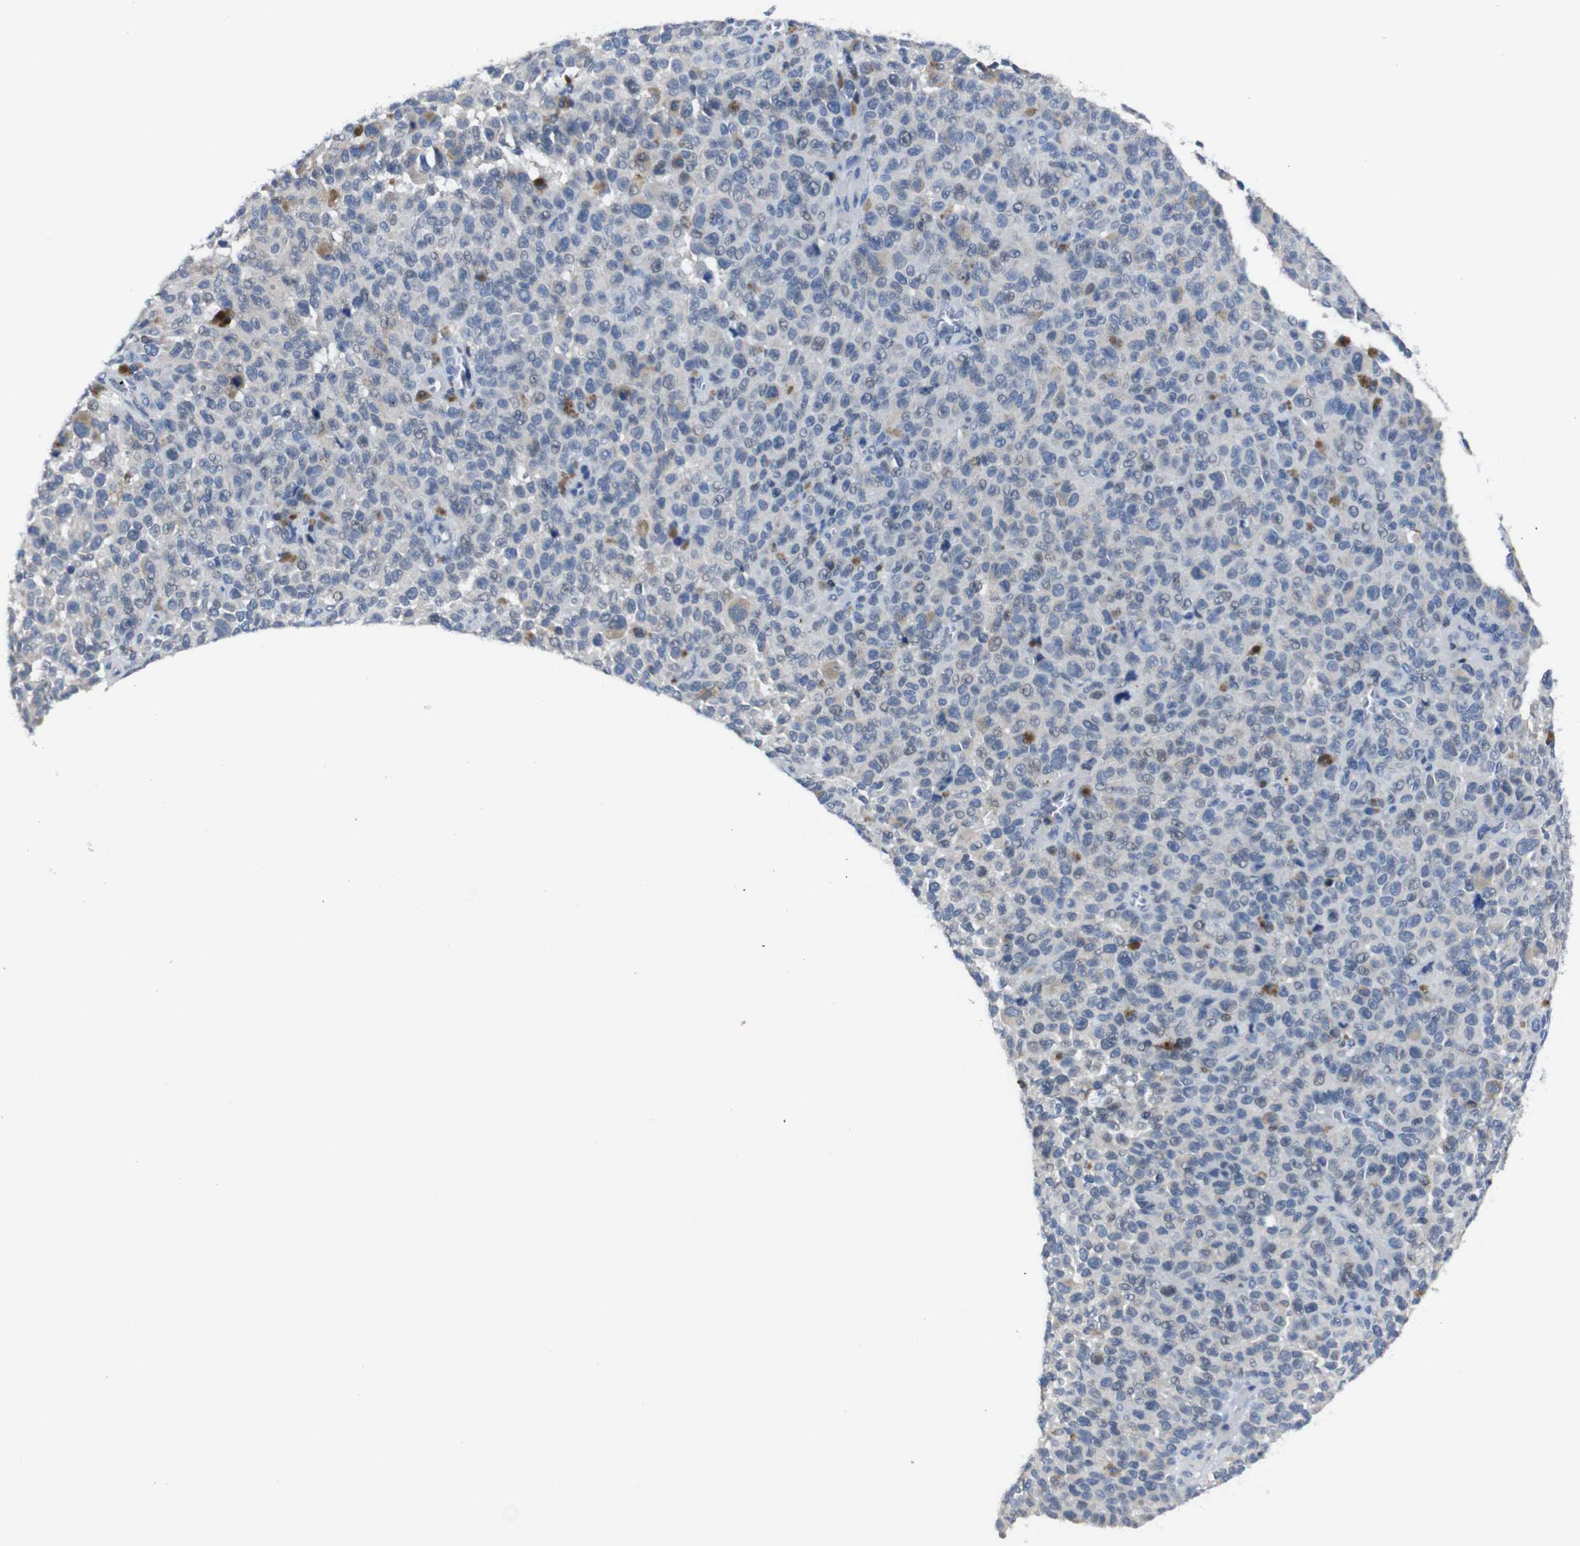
{"staining": {"intensity": "negative", "quantity": "none", "location": "none"}, "tissue": "melanoma", "cell_type": "Tumor cells", "image_type": "cancer", "snomed": [{"axis": "morphology", "description": "Malignant melanoma, NOS"}, {"axis": "topography", "description": "Skin"}], "caption": "This is an immunohistochemistry (IHC) photomicrograph of human melanoma. There is no staining in tumor cells.", "gene": "SEMA4B", "patient": {"sex": "female", "age": 82}}